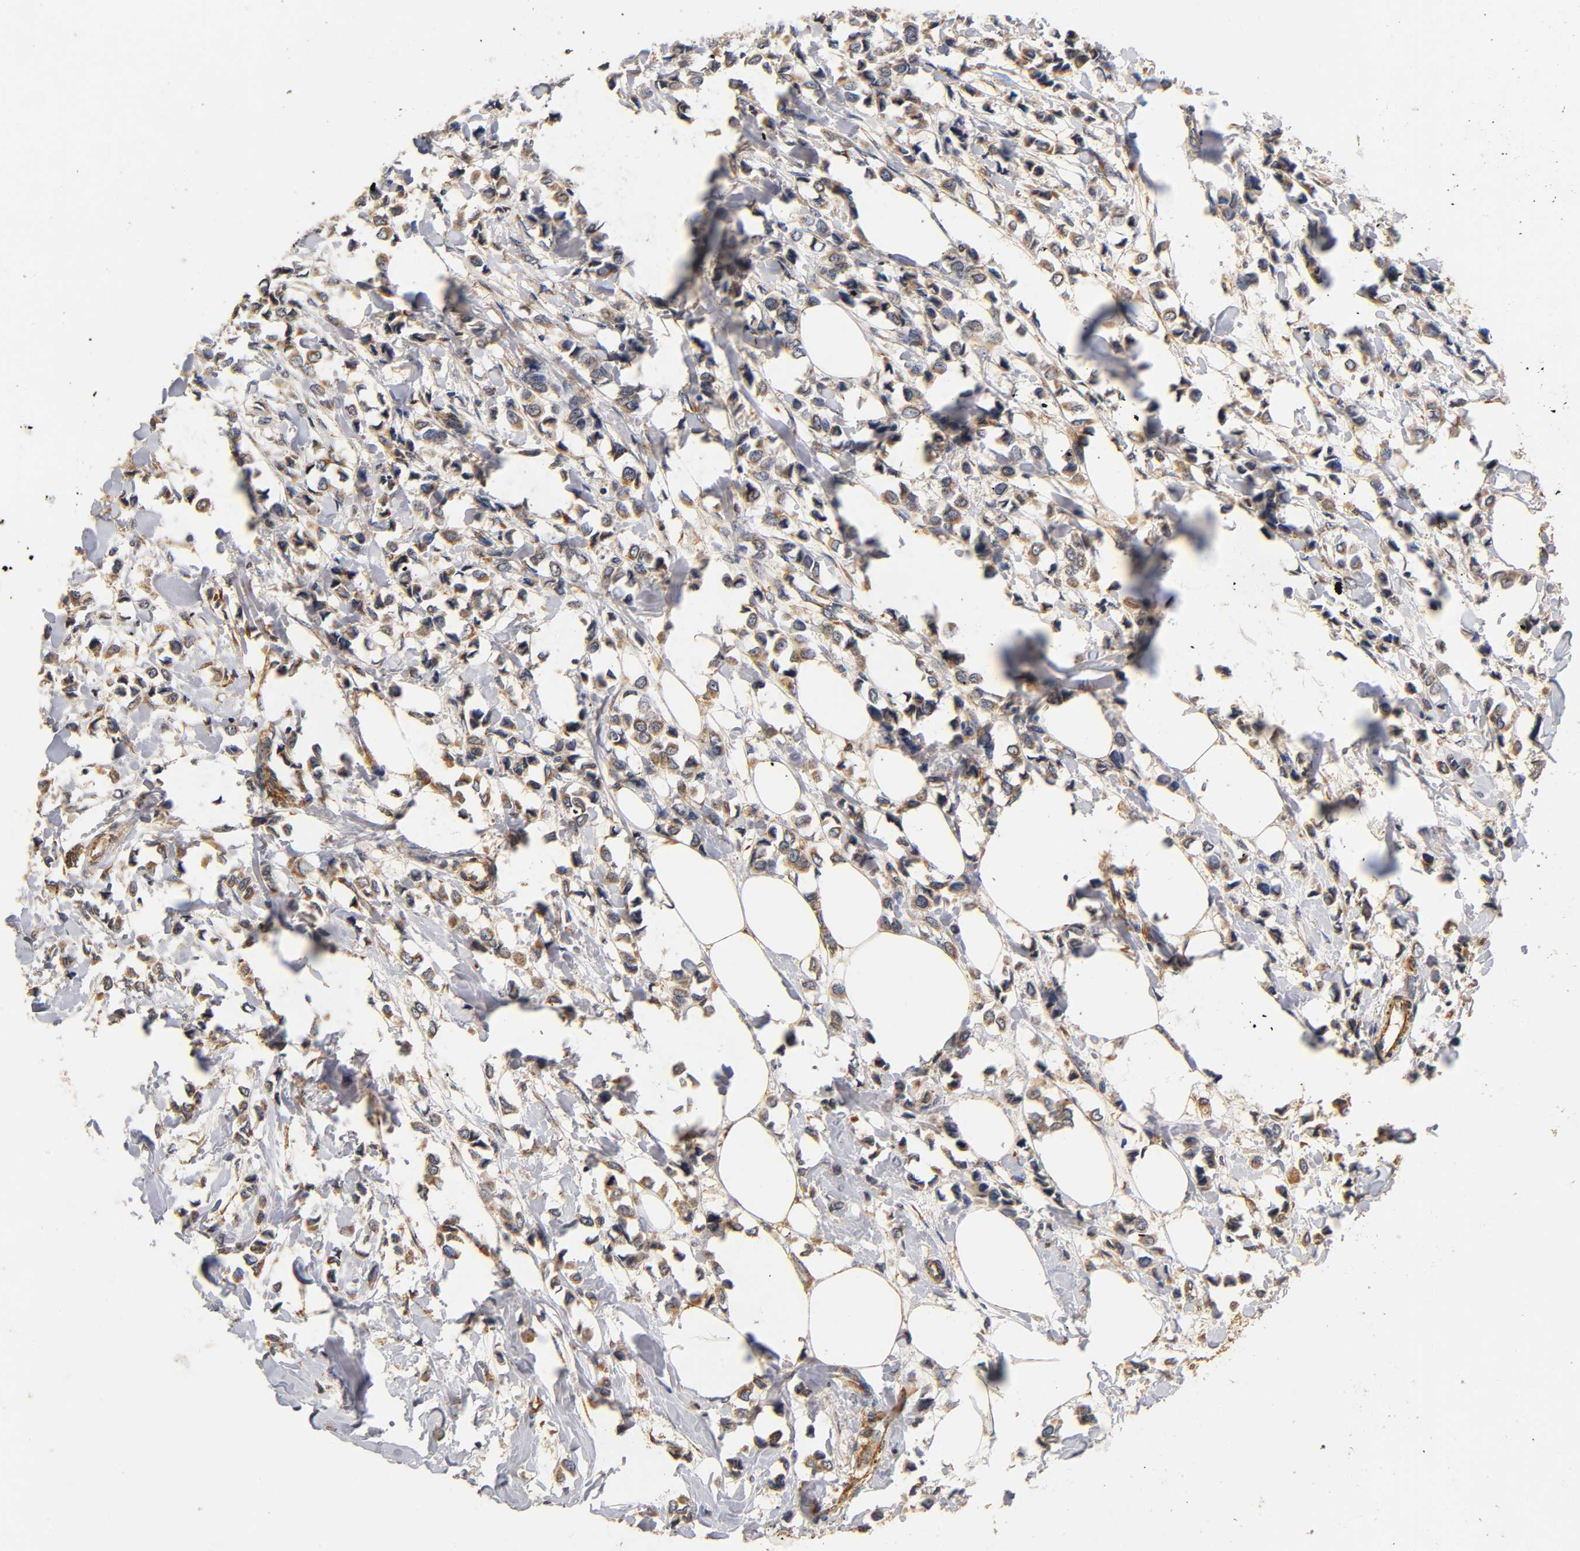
{"staining": {"intensity": "moderate", "quantity": ">75%", "location": "cytoplasmic/membranous"}, "tissue": "breast cancer", "cell_type": "Tumor cells", "image_type": "cancer", "snomed": [{"axis": "morphology", "description": "Lobular carcinoma"}, {"axis": "topography", "description": "Breast"}], "caption": "Breast lobular carcinoma stained with a brown dye demonstrates moderate cytoplasmic/membranous positive staining in approximately >75% of tumor cells.", "gene": "SCAP", "patient": {"sex": "female", "age": 51}}